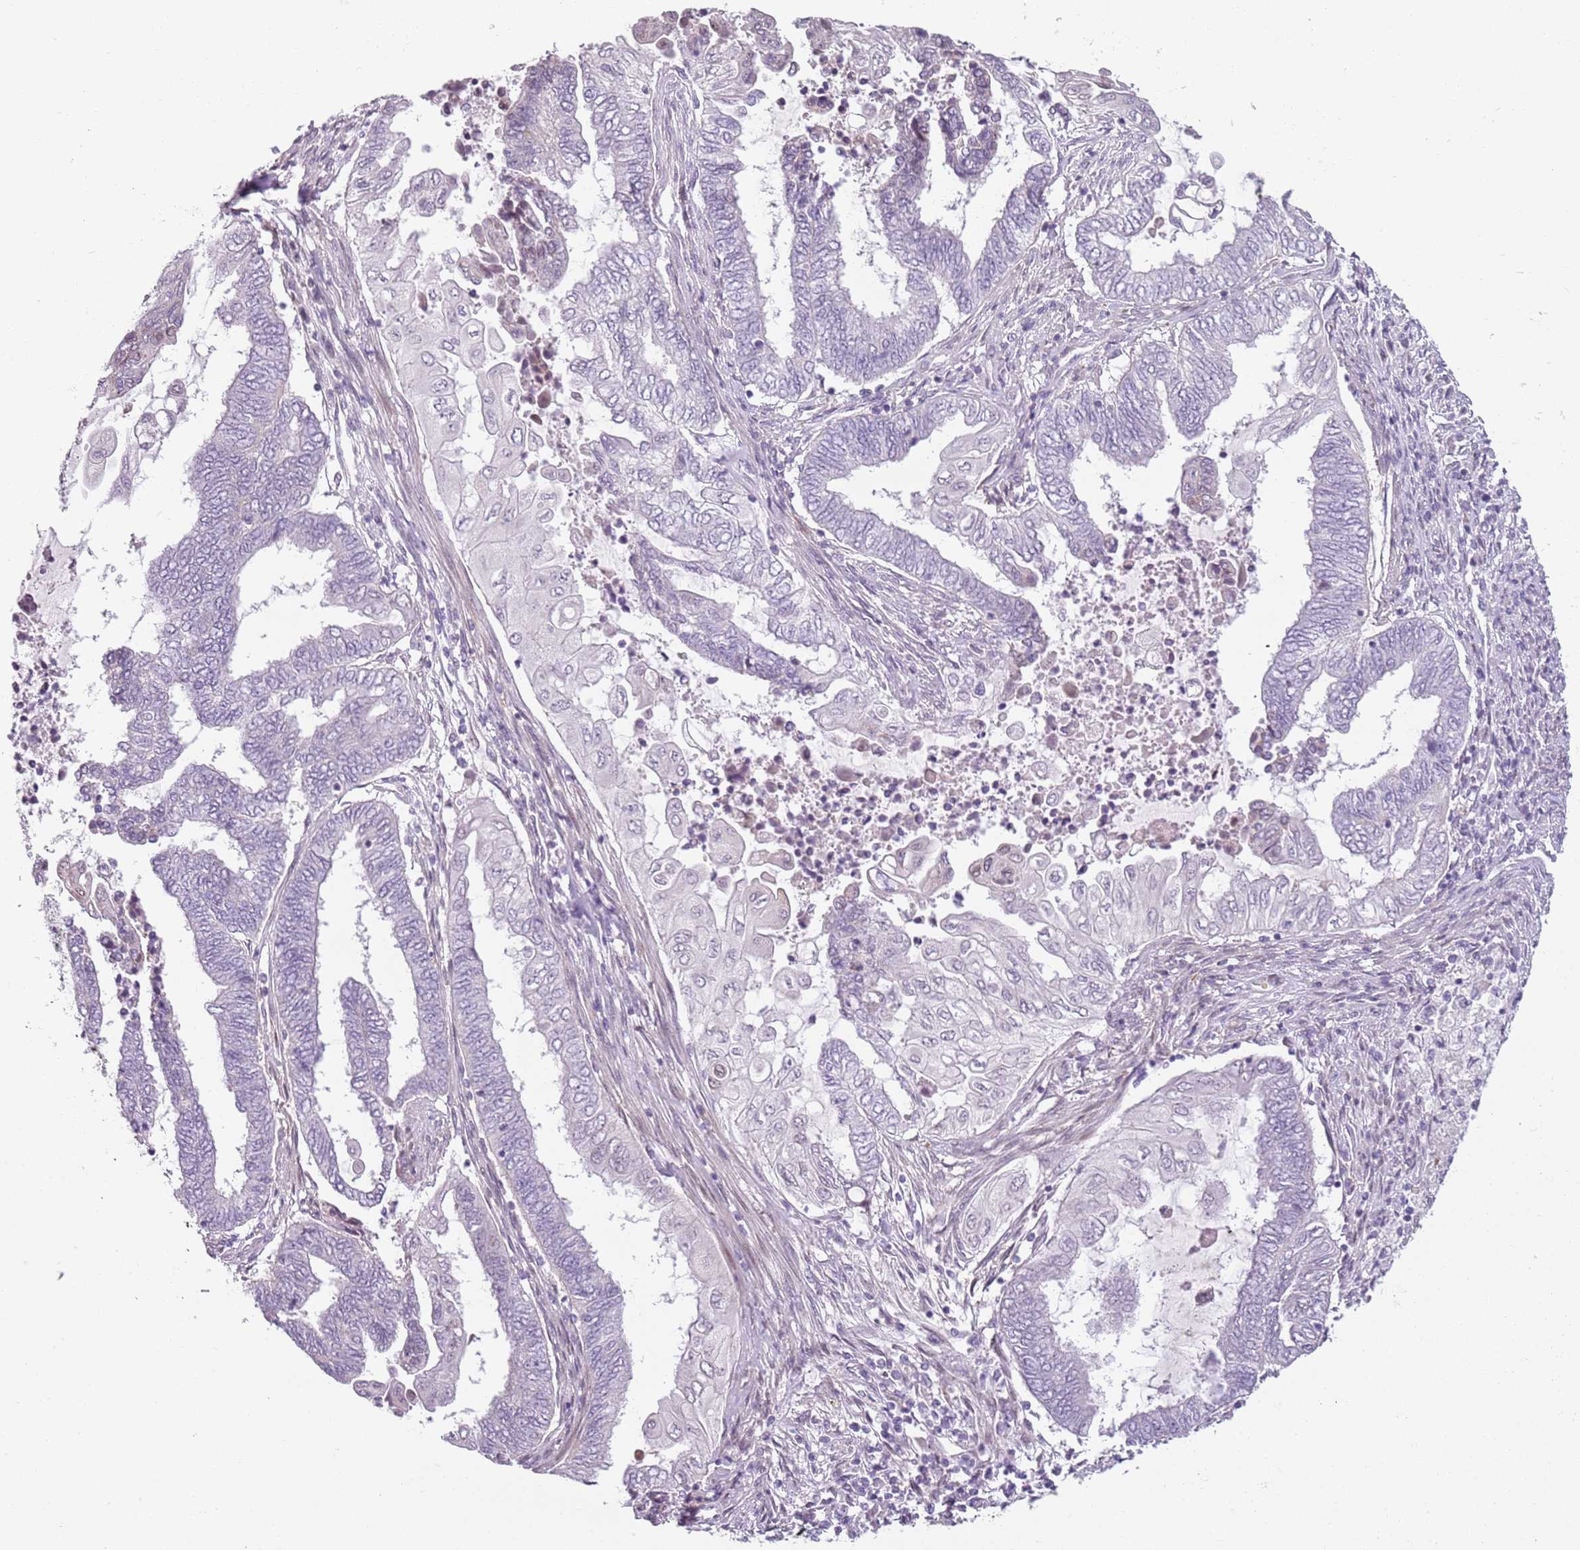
{"staining": {"intensity": "negative", "quantity": "none", "location": "none"}, "tissue": "endometrial cancer", "cell_type": "Tumor cells", "image_type": "cancer", "snomed": [{"axis": "morphology", "description": "Adenocarcinoma, NOS"}, {"axis": "topography", "description": "Uterus"}, {"axis": "topography", "description": "Endometrium"}], "caption": "Human adenocarcinoma (endometrial) stained for a protein using immunohistochemistry reveals no expression in tumor cells.", "gene": "DEFB116", "patient": {"sex": "female", "age": 70}}